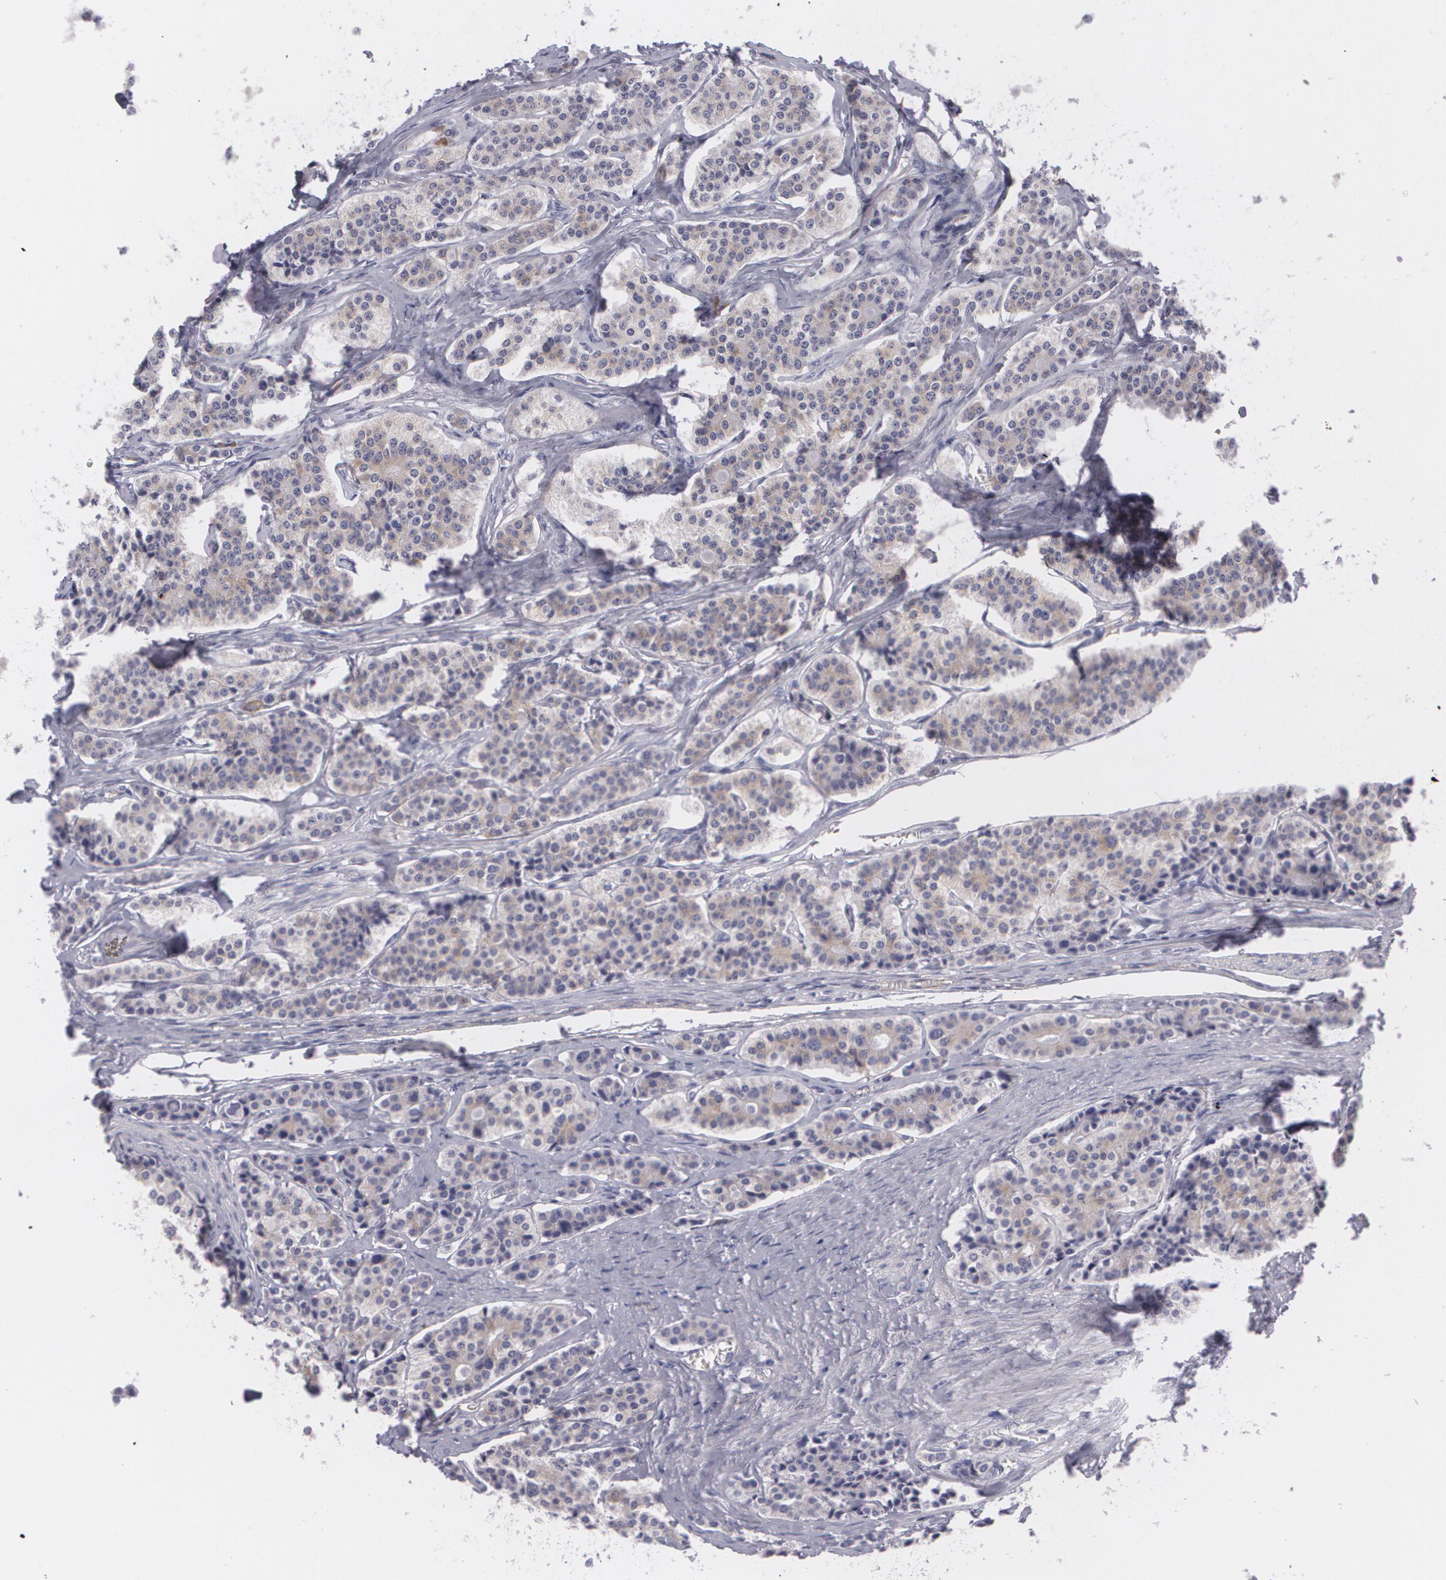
{"staining": {"intensity": "weak", "quantity": "<25%", "location": "cytoplasmic/membranous"}, "tissue": "carcinoid", "cell_type": "Tumor cells", "image_type": "cancer", "snomed": [{"axis": "morphology", "description": "Carcinoid, malignant, NOS"}, {"axis": "topography", "description": "Small intestine"}], "caption": "High power microscopy micrograph of an IHC micrograph of carcinoid (malignant), revealing no significant staining in tumor cells.", "gene": "MAP2", "patient": {"sex": "male", "age": 63}}